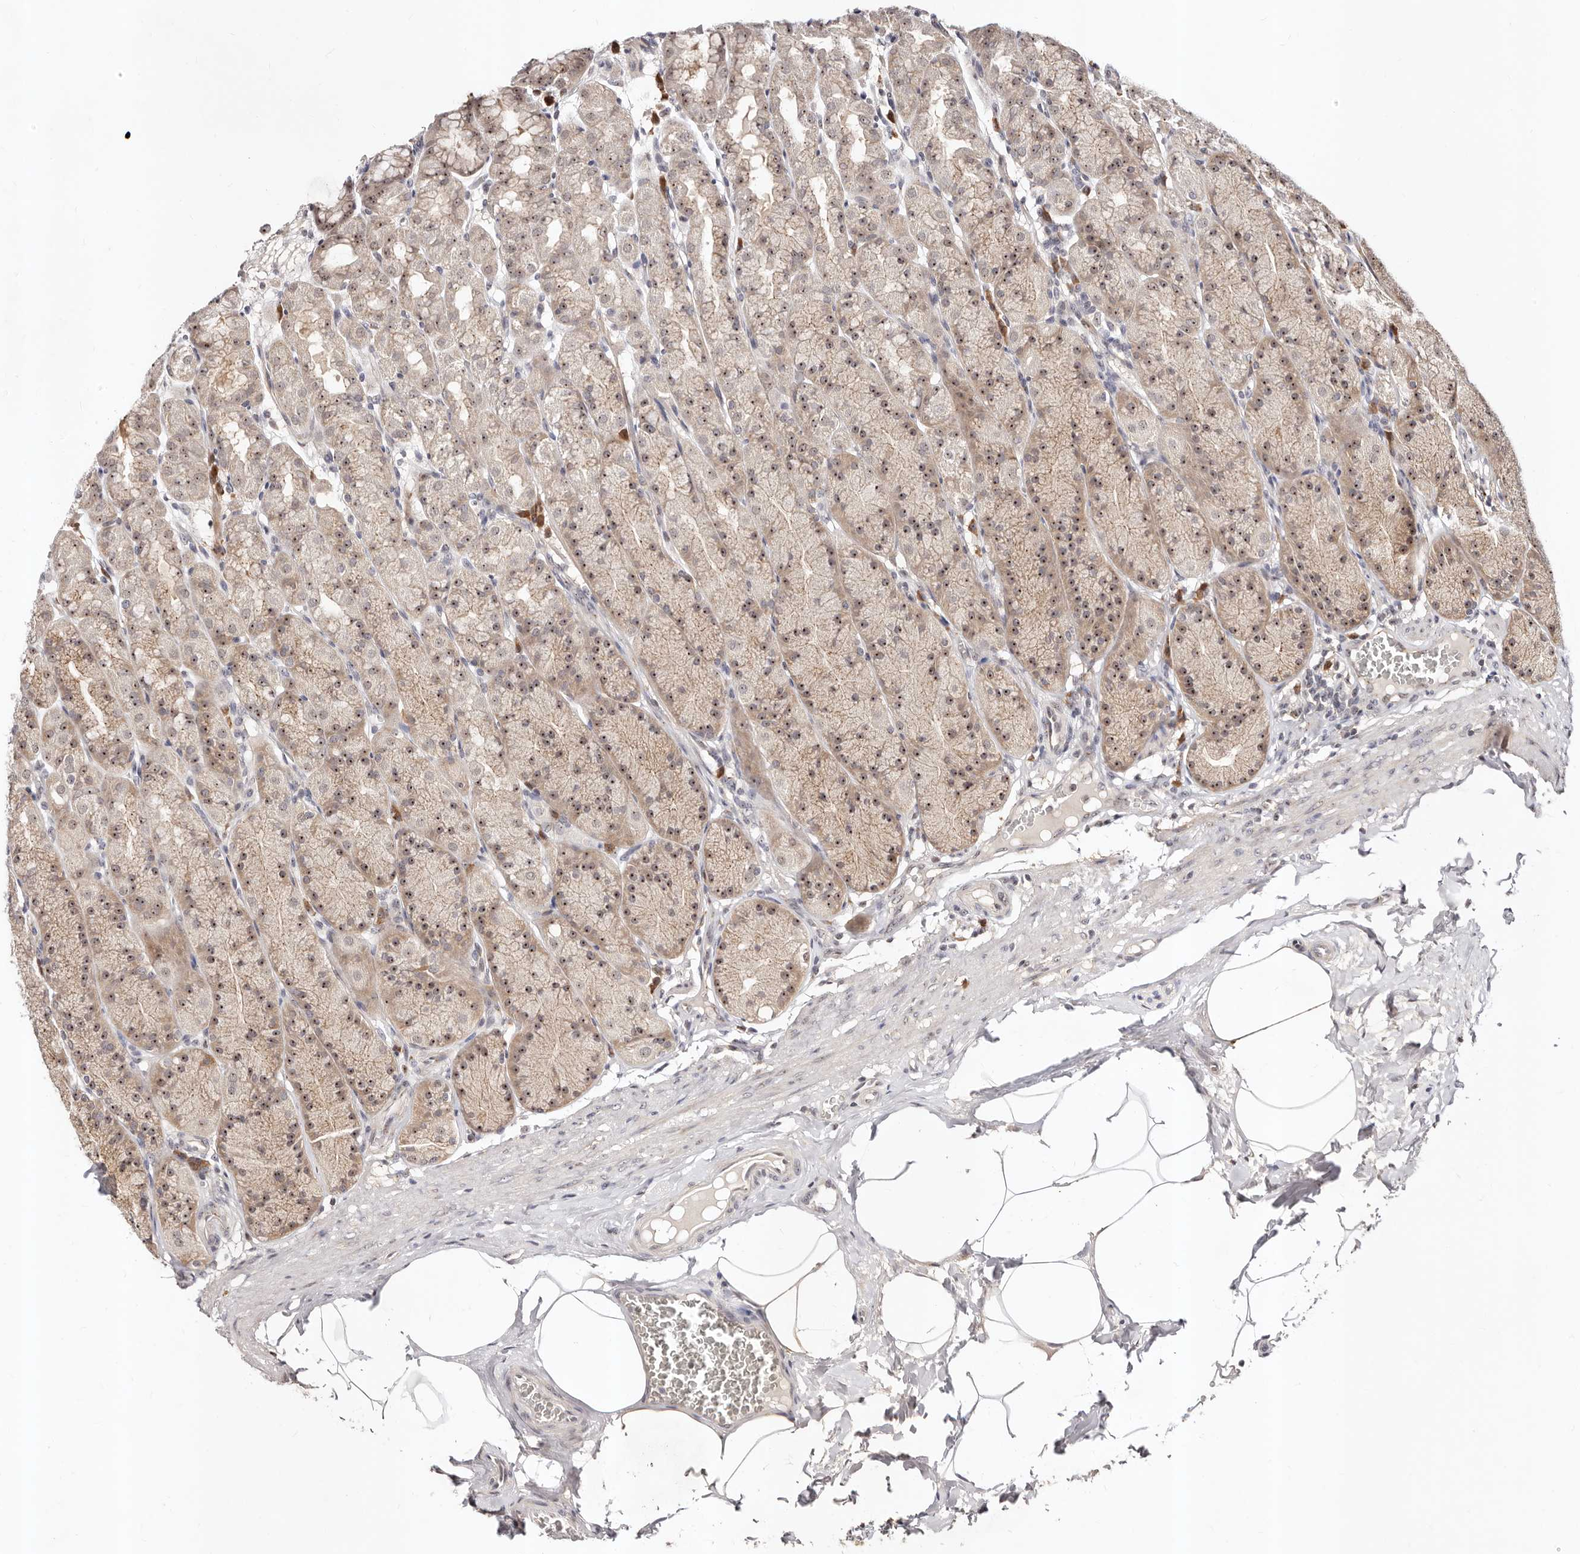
{"staining": {"intensity": "strong", "quantity": ">75%", "location": "cytoplasmic/membranous,nuclear"}, "tissue": "stomach", "cell_type": "Glandular cells", "image_type": "normal", "snomed": [{"axis": "morphology", "description": "Normal tissue, NOS"}, {"axis": "topography", "description": "Stomach"}], "caption": "Human stomach stained with a brown dye shows strong cytoplasmic/membranous,nuclear positive expression in approximately >75% of glandular cells.", "gene": "APOL6", "patient": {"sex": "male", "age": 42}}